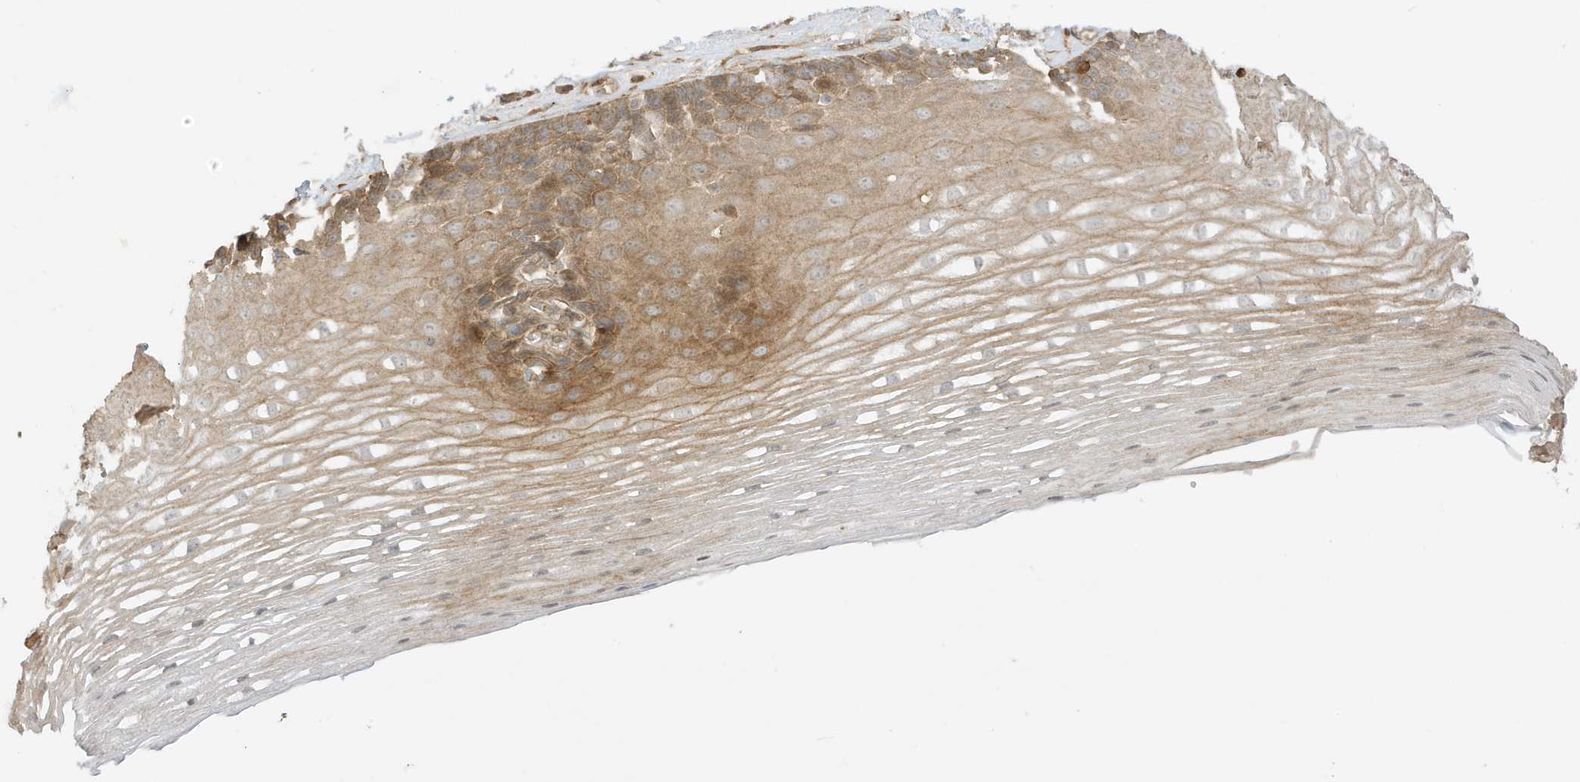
{"staining": {"intensity": "moderate", "quantity": ">75%", "location": "cytoplasmic/membranous"}, "tissue": "esophagus", "cell_type": "Squamous epithelial cells", "image_type": "normal", "snomed": [{"axis": "morphology", "description": "Normal tissue, NOS"}, {"axis": "topography", "description": "Esophagus"}], "caption": "Immunohistochemical staining of benign human esophagus shows moderate cytoplasmic/membranous protein expression in approximately >75% of squamous epithelial cells. Nuclei are stained in blue.", "gene": "SCARF2", "patient": {"sex": "male", "age": 62}}